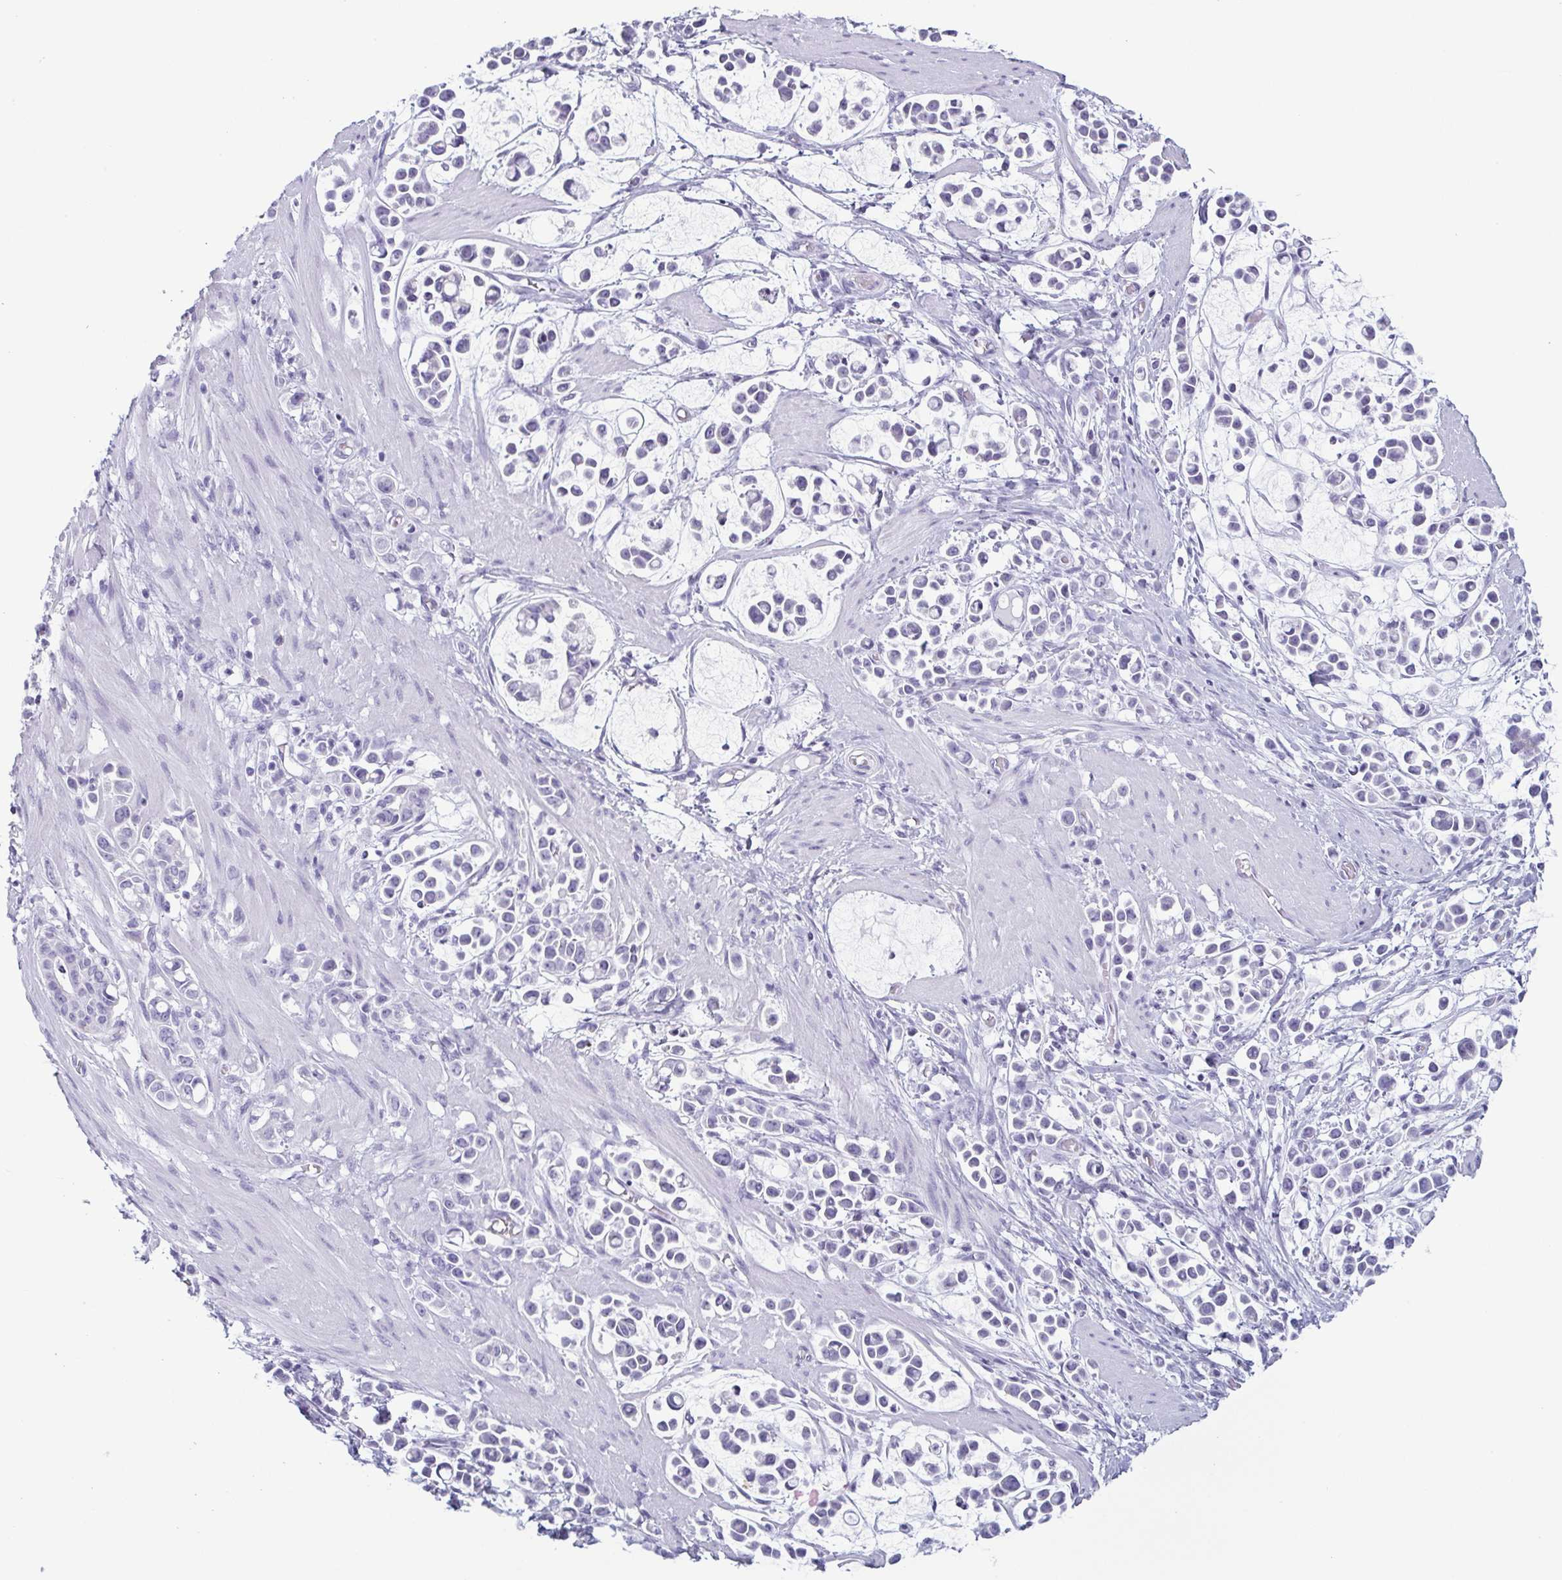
{"staining": {"intensity": "negative", "quantity": "none", "location": "none"}, "tissue": "stomach cancer", "cell_type": "Tumor cells", "image_type": "cancer", "snomed": [{"axis": "morphology", "description": "Adenocarcinoma, NOS"}, {"axis": "topography", "description": "Stomach"}], "caption": "Tumor cells show no significant protein positivity in adenocarcinoma (stomach).", "gene": "KRT78", "patient": {"sex": "male", "age": 82}}